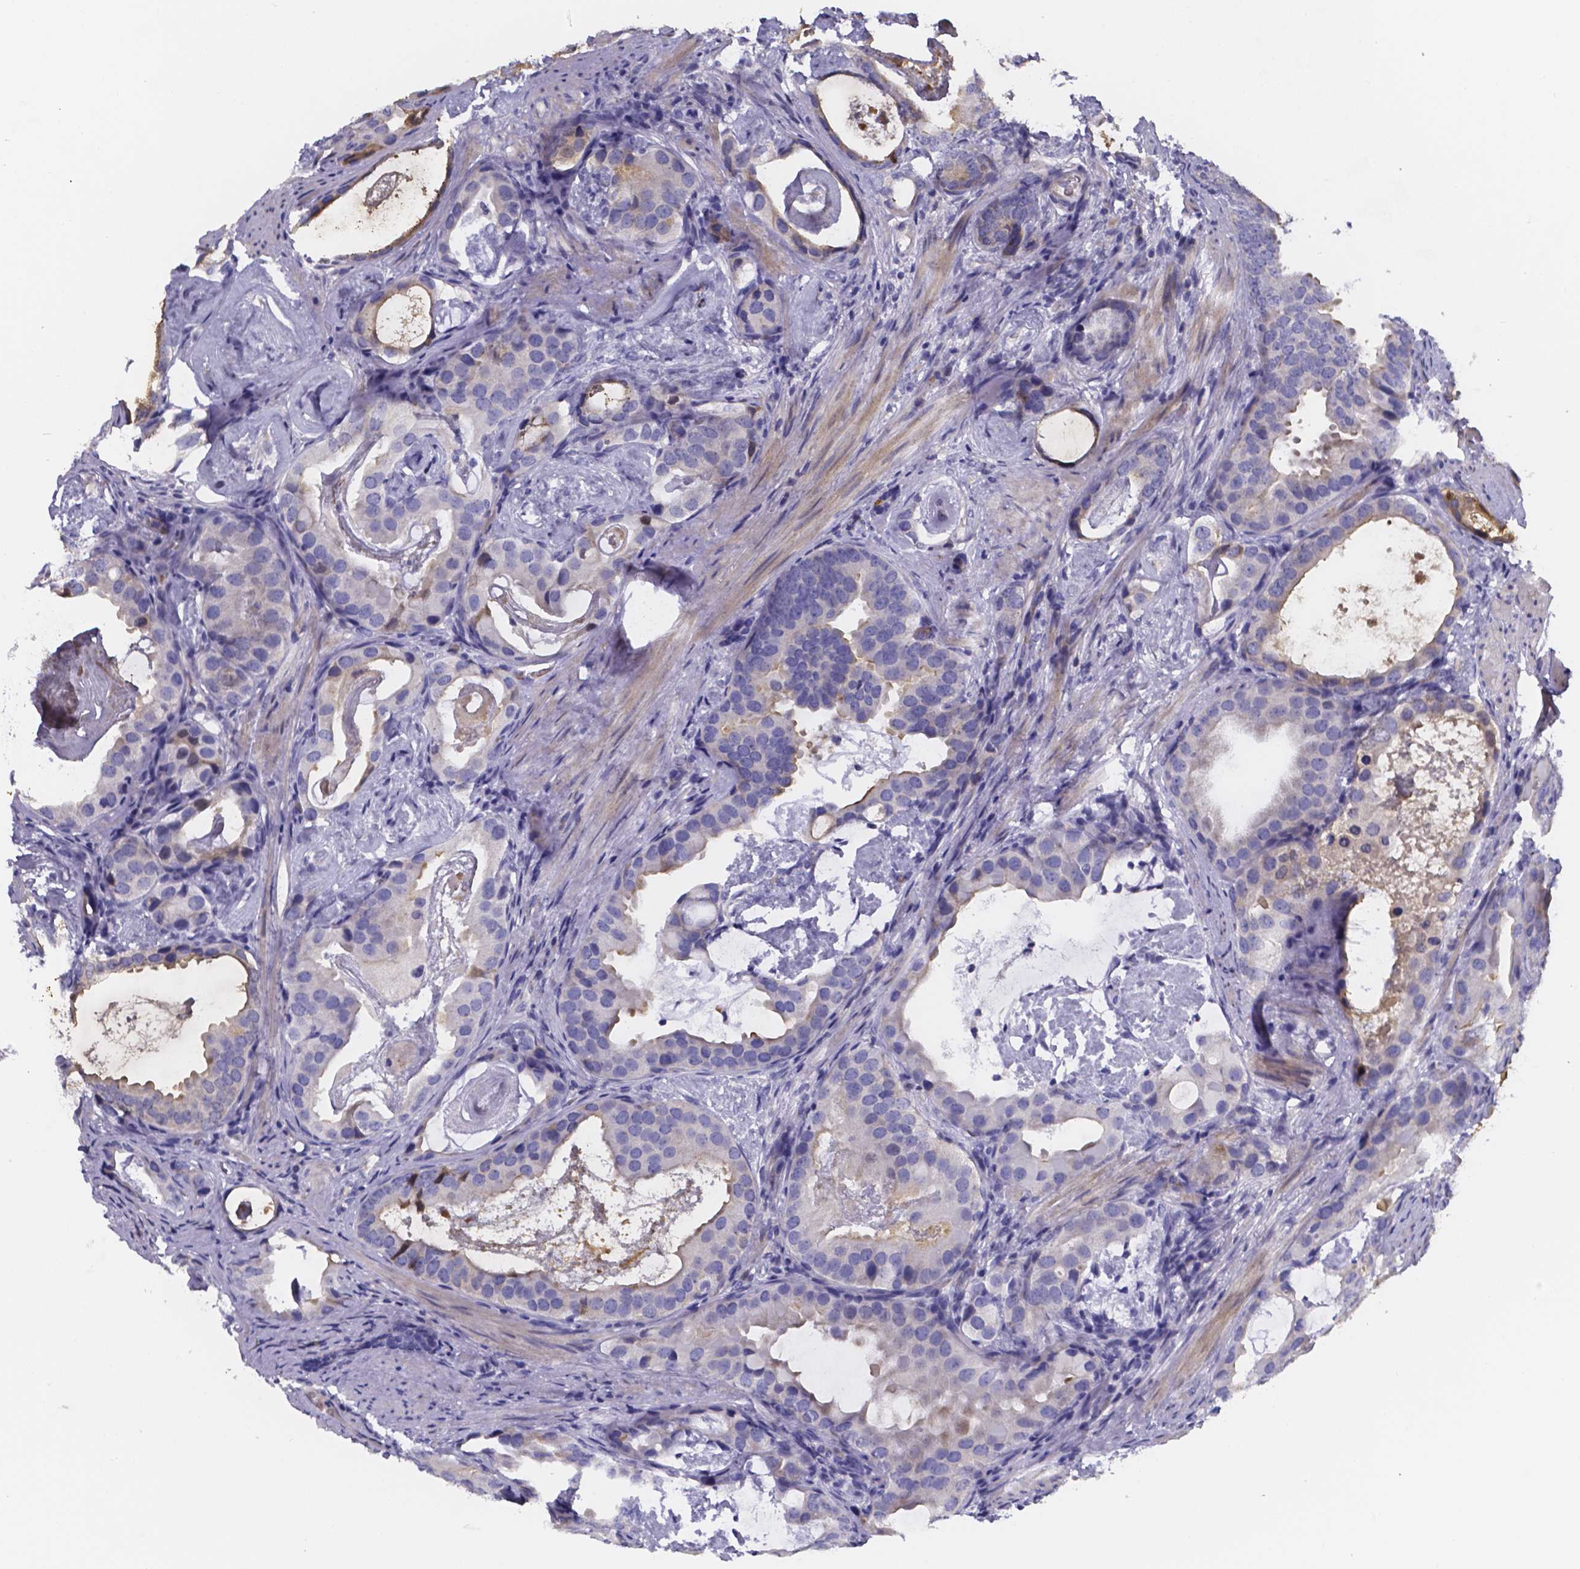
{"staining": {"intensity": "moderate", "quantity": "<25%", "location": "cytoplasmic/membranous"}, "tissue": "prostate cancer", "cell_type": "Tumor cells", "image_type": "cancer", "snomed": [{"axis": "morphology", "description": "Adenocarcinoma, Low grade"}, {"axis": "topography", "description": "Prostate and seminal vesicle, NOS"}], "caption": "IHC micrograph of prostate cancer stained for a protein (brown), which demonstrates low levels of moderate cytoplasmic/membranous staining in about <25% of tumor cells.", "gene": "GABRA3", "patient": {"sex": "male", "age": 71}}